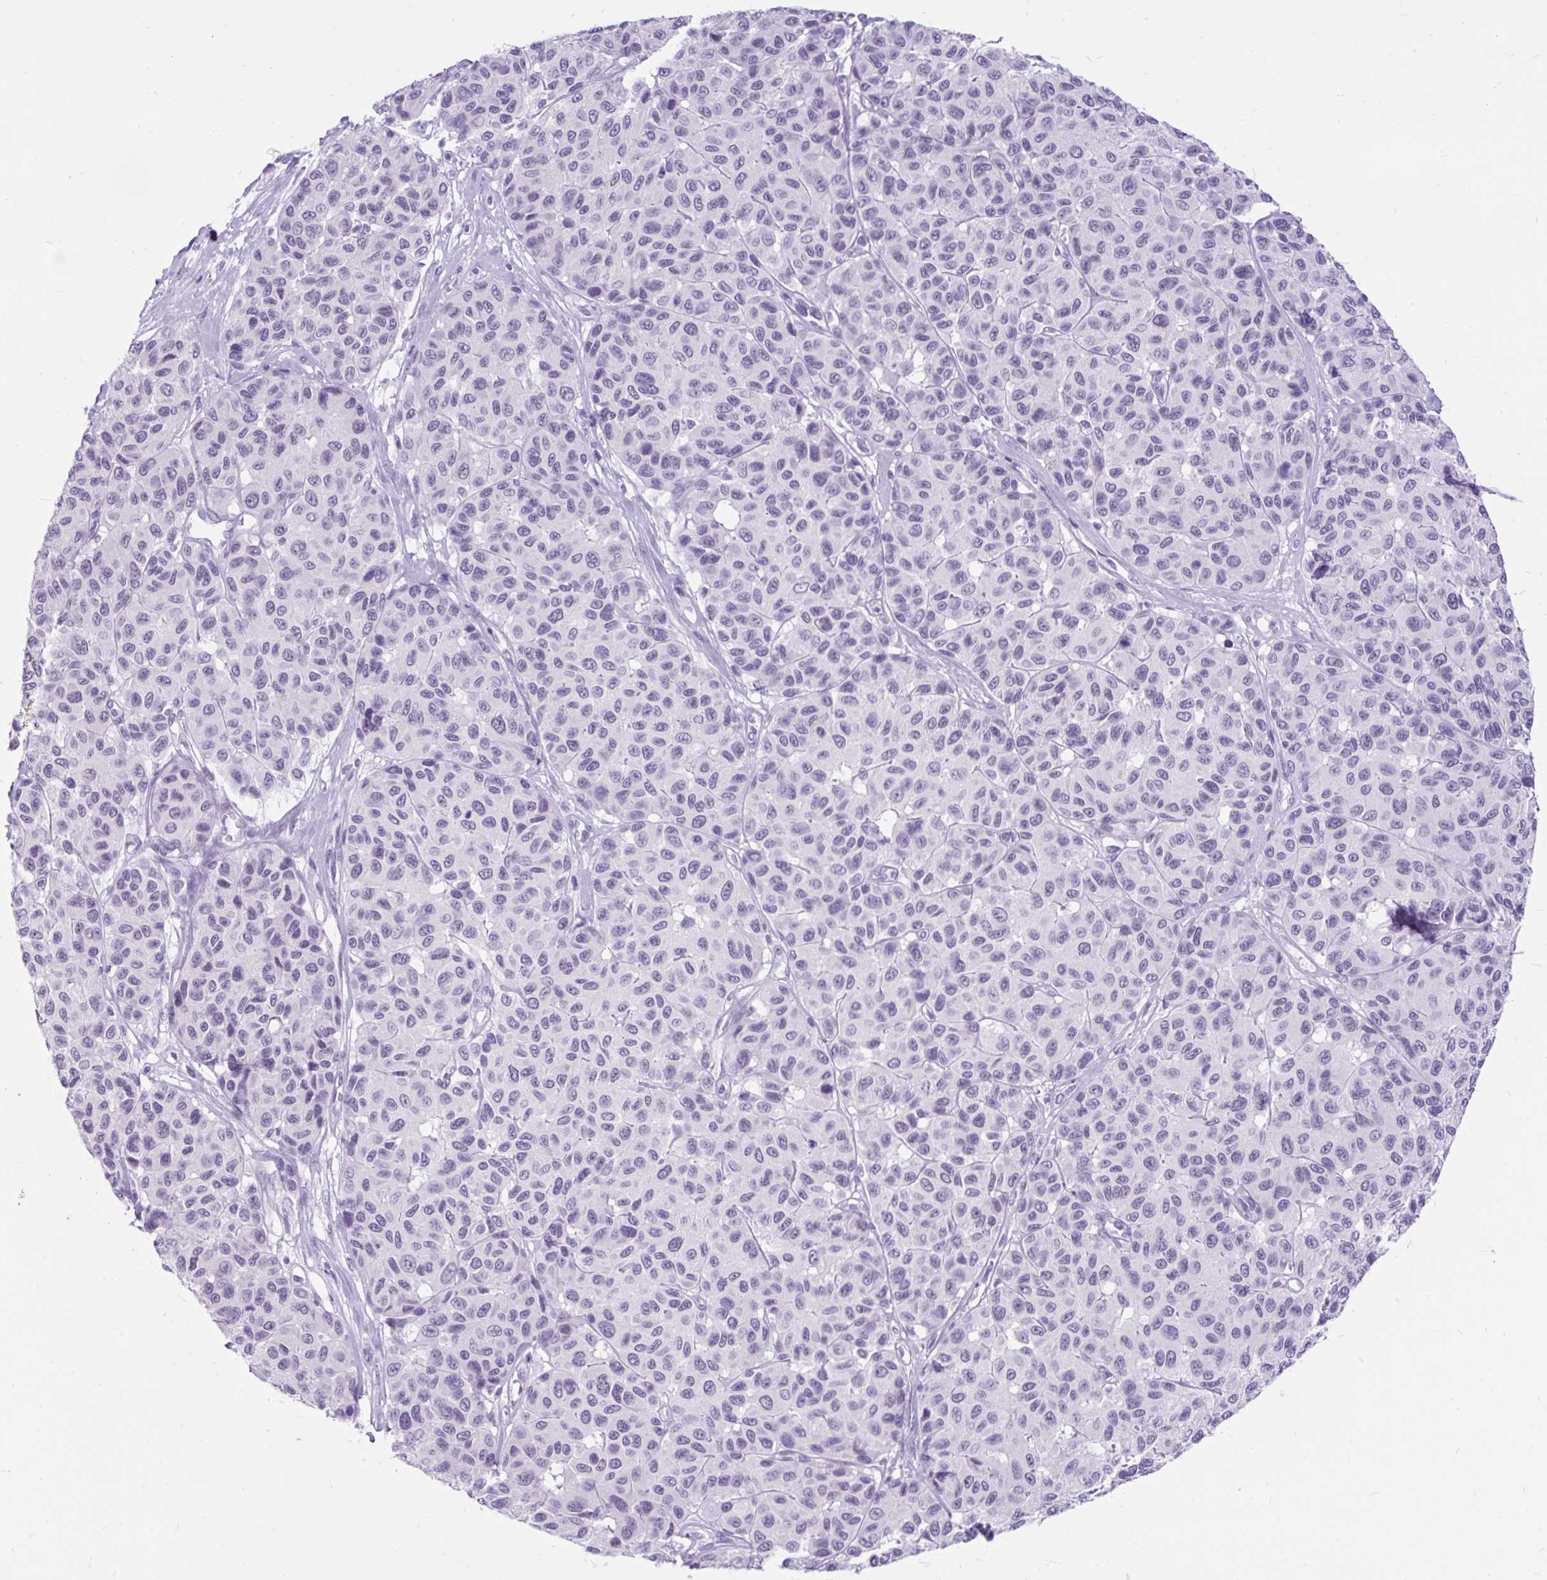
{"staining": {"intensity": "negative", "quantity": "none", "location": "none"}, "tissue": "melanoma", "cell_type": "Tumor cells", "image_type": "cancer", "snomed": [{"axis": "morphology", "description": "Malignant melanoma, NOS"}, {"axis": "topography", "description": "Skin"}], "caption": "Immunohistochemistry (IHC) of human melanoma exhibits no positivity in tumor cells. Nuclei are stained in blue.", "gene": "SCGB1A1", "patient": {"sex": "female", "age": 66}}